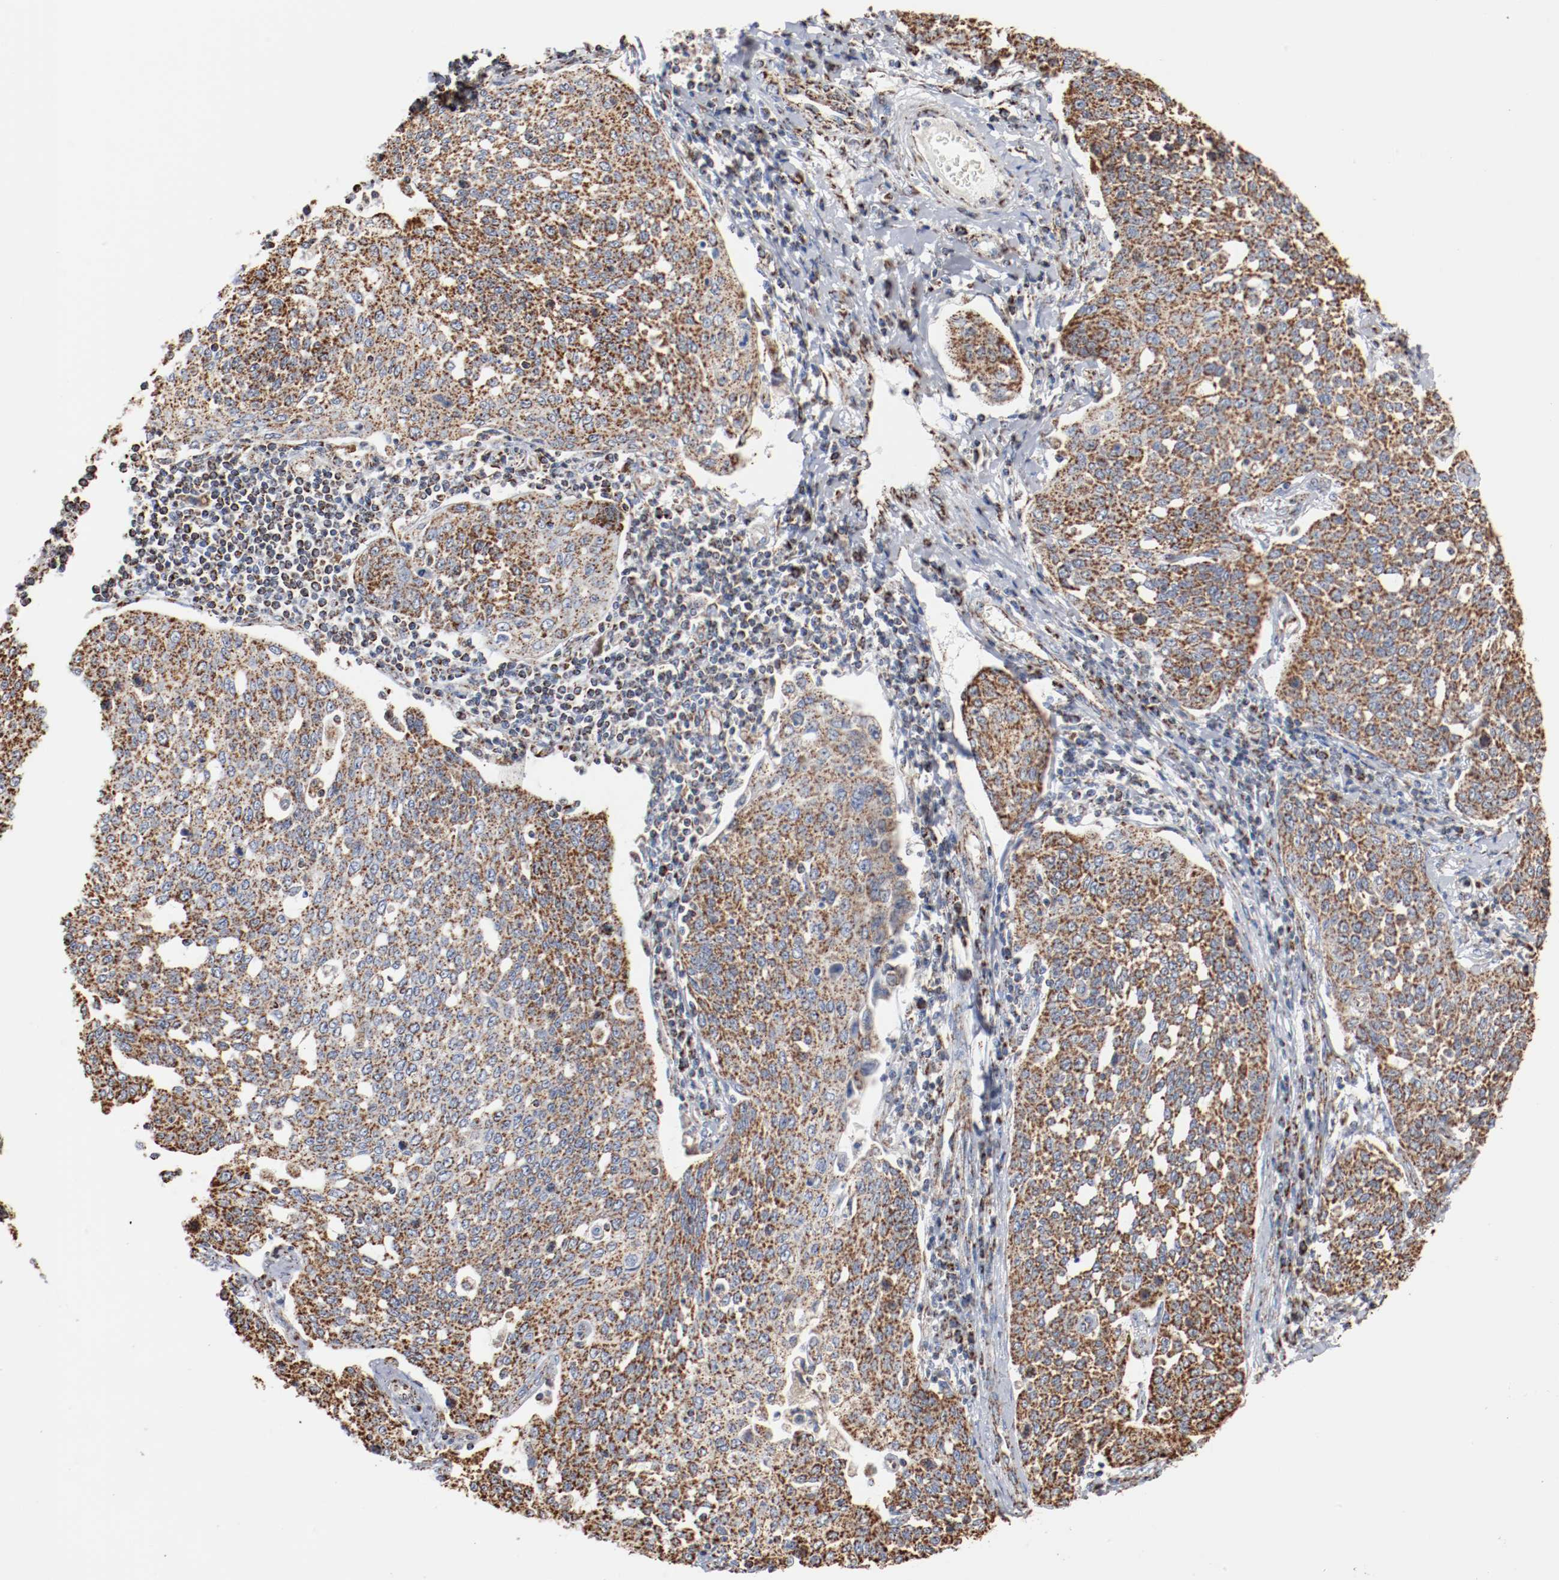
{"staining": {"intensity": "strong", "quantity": ">75%", "location": "cytoplasmic/membranous"}, "tissue": "cervical cancer", "cell_type": "Tumor cells", "image_type": "cancer", "snomed": [{"axis": "morphology", "description": "Squamous cell carcinoma, NOS"}, {"axis": "topography", "description": "Cervix"}], "caption": "IHC micrograph of neoplastic tissue: cervical cancer (squamous cell carcinoma) stained using immunohistochemistry (IHC) shows high levels of strong protein expression localized specifically in the cytoplasmic/membranous of tumor cells, appearing as a cytoplasmic/membranous brown color.", "gene": "NDUFS4", "patient": {"sex": "female", "age": 34}}